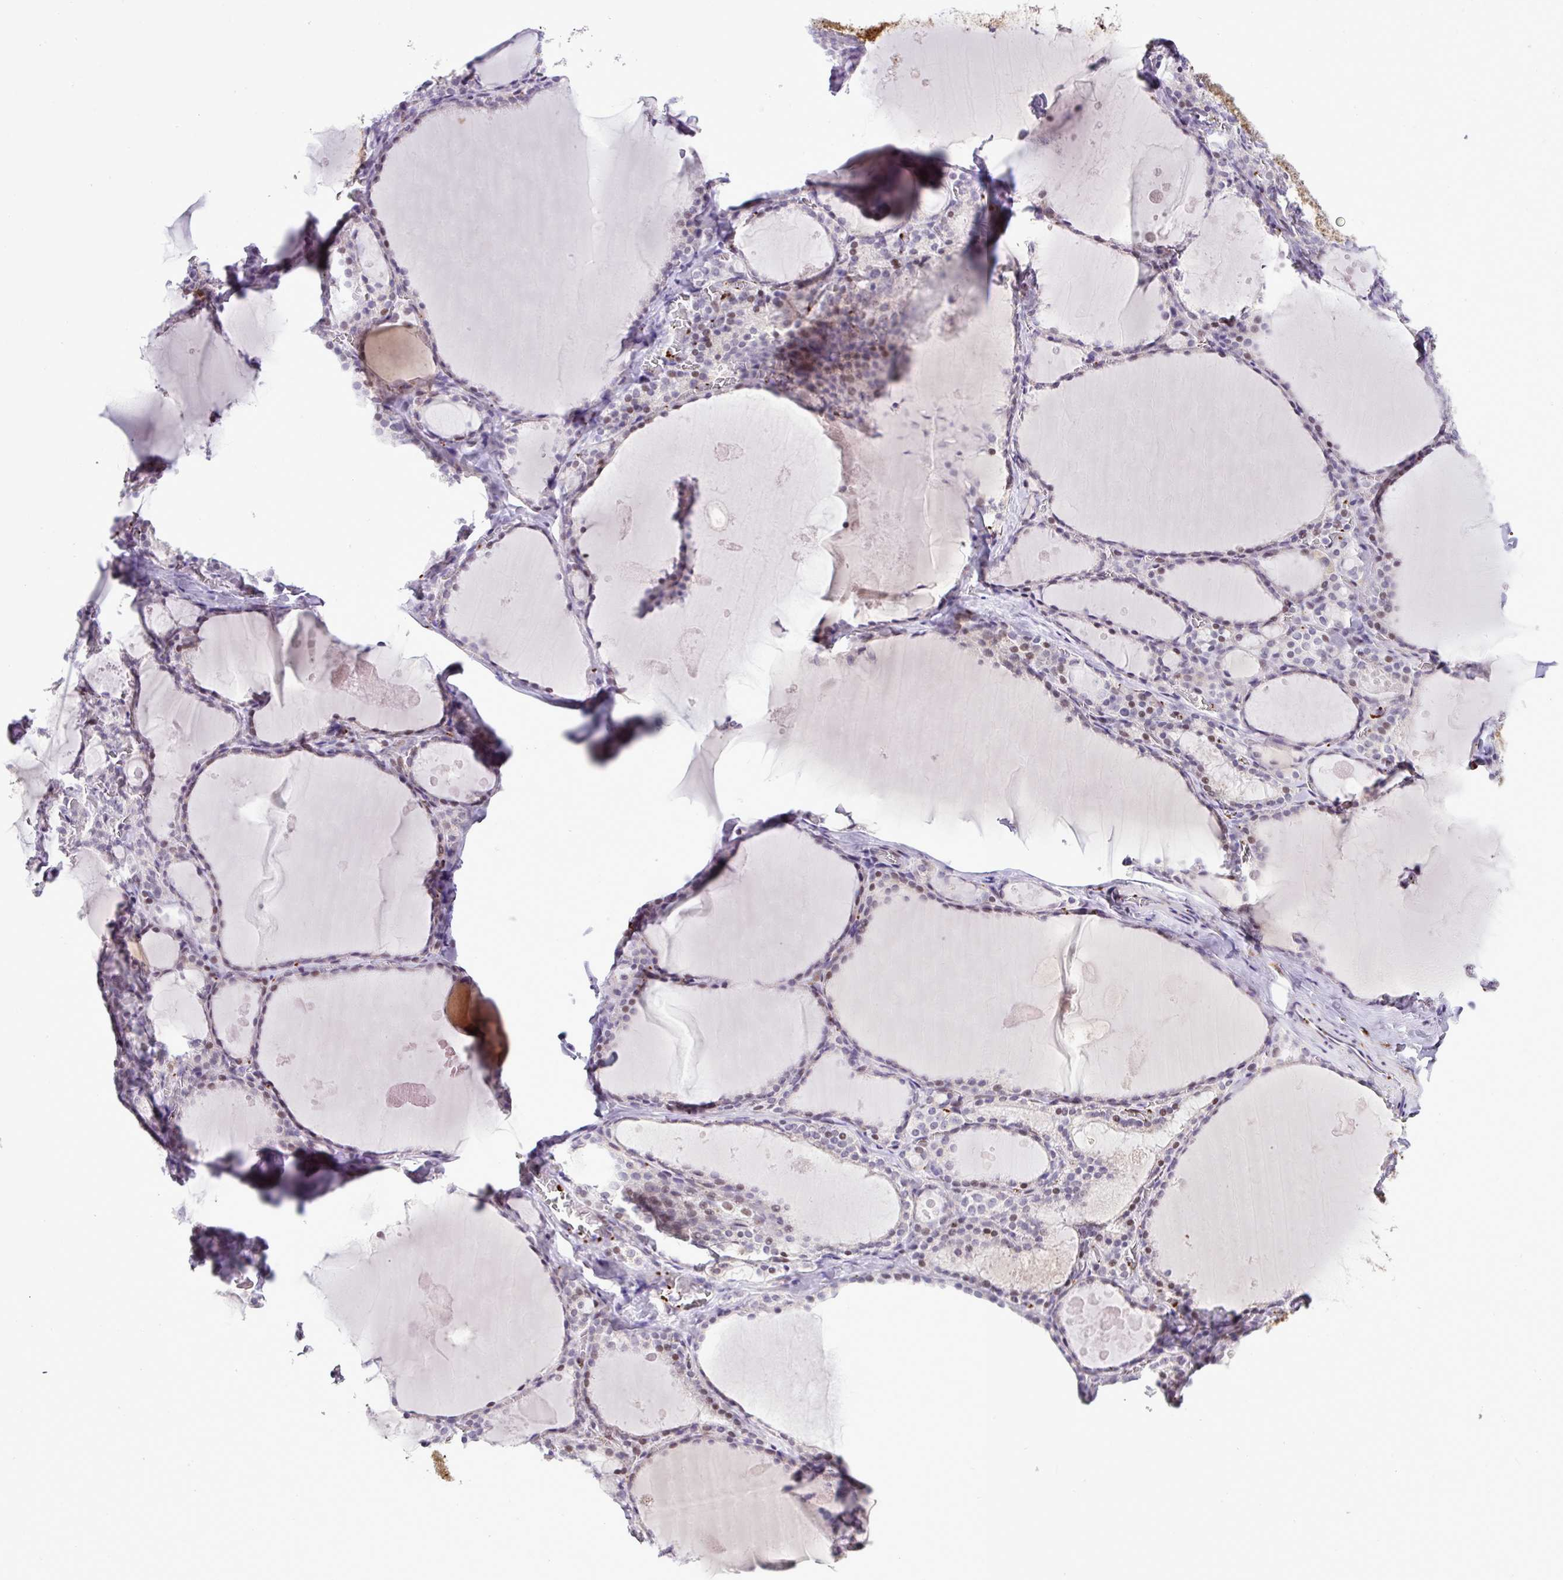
{"staining": {"intensity": "weak", "quantity": "25%-75%", "location": "nuclear"}, "tissue": "thyroid gland", "cell_type": "Glandular cells", "image_type": "normal", "snomed": [{"axis": "morphology", "description": "Normal tissue, NOS"}, {"axis": "topography", "description": "Thyroid gland"}], "caption": "This micrograph displays IHC staining of normal thyroid gland, with low weak nuclear positivity in approximately 25%-75% of glandular cells.", "gene": "CMTM5", "patient": {"sex": "male", "age": 56}}